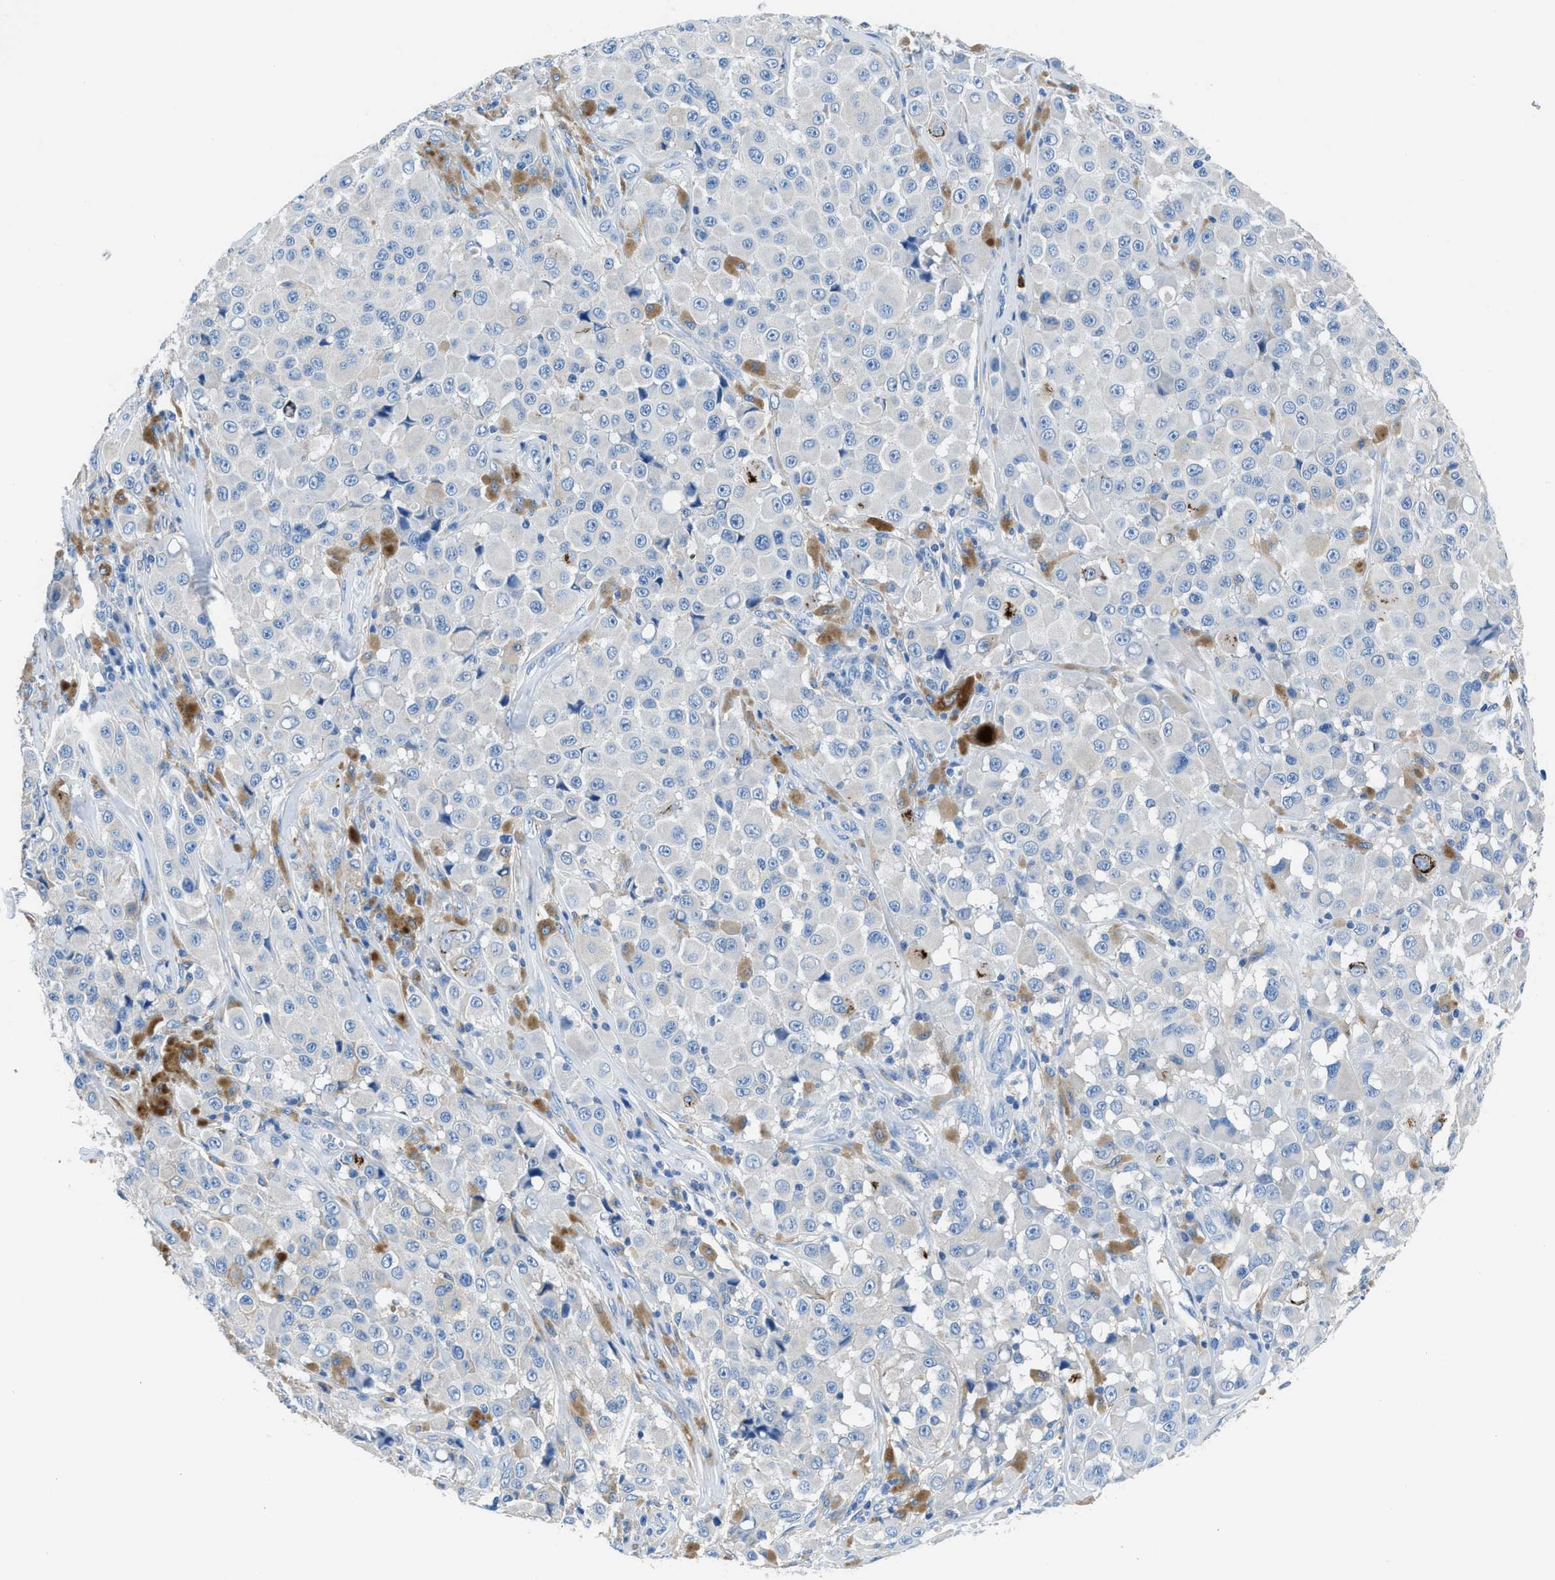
{"staining": {"intensity": "negative", "quantity": "none", "location": "none"}, "tissue": "melanoma", "cell_type": "Tumor cells", "image_type": "cancer", "snomed": [{"axis": "morphology", "description": "Malignant melanoma, NOS"}, {"axis": "topography", "description": "Skin"}], "caption": "This is a micrograph of IHC staining of malignant melanoma, which shows no expression in tumor cells.", "gene": "NEB", "patient": {"sex": "male", "age": 84}}